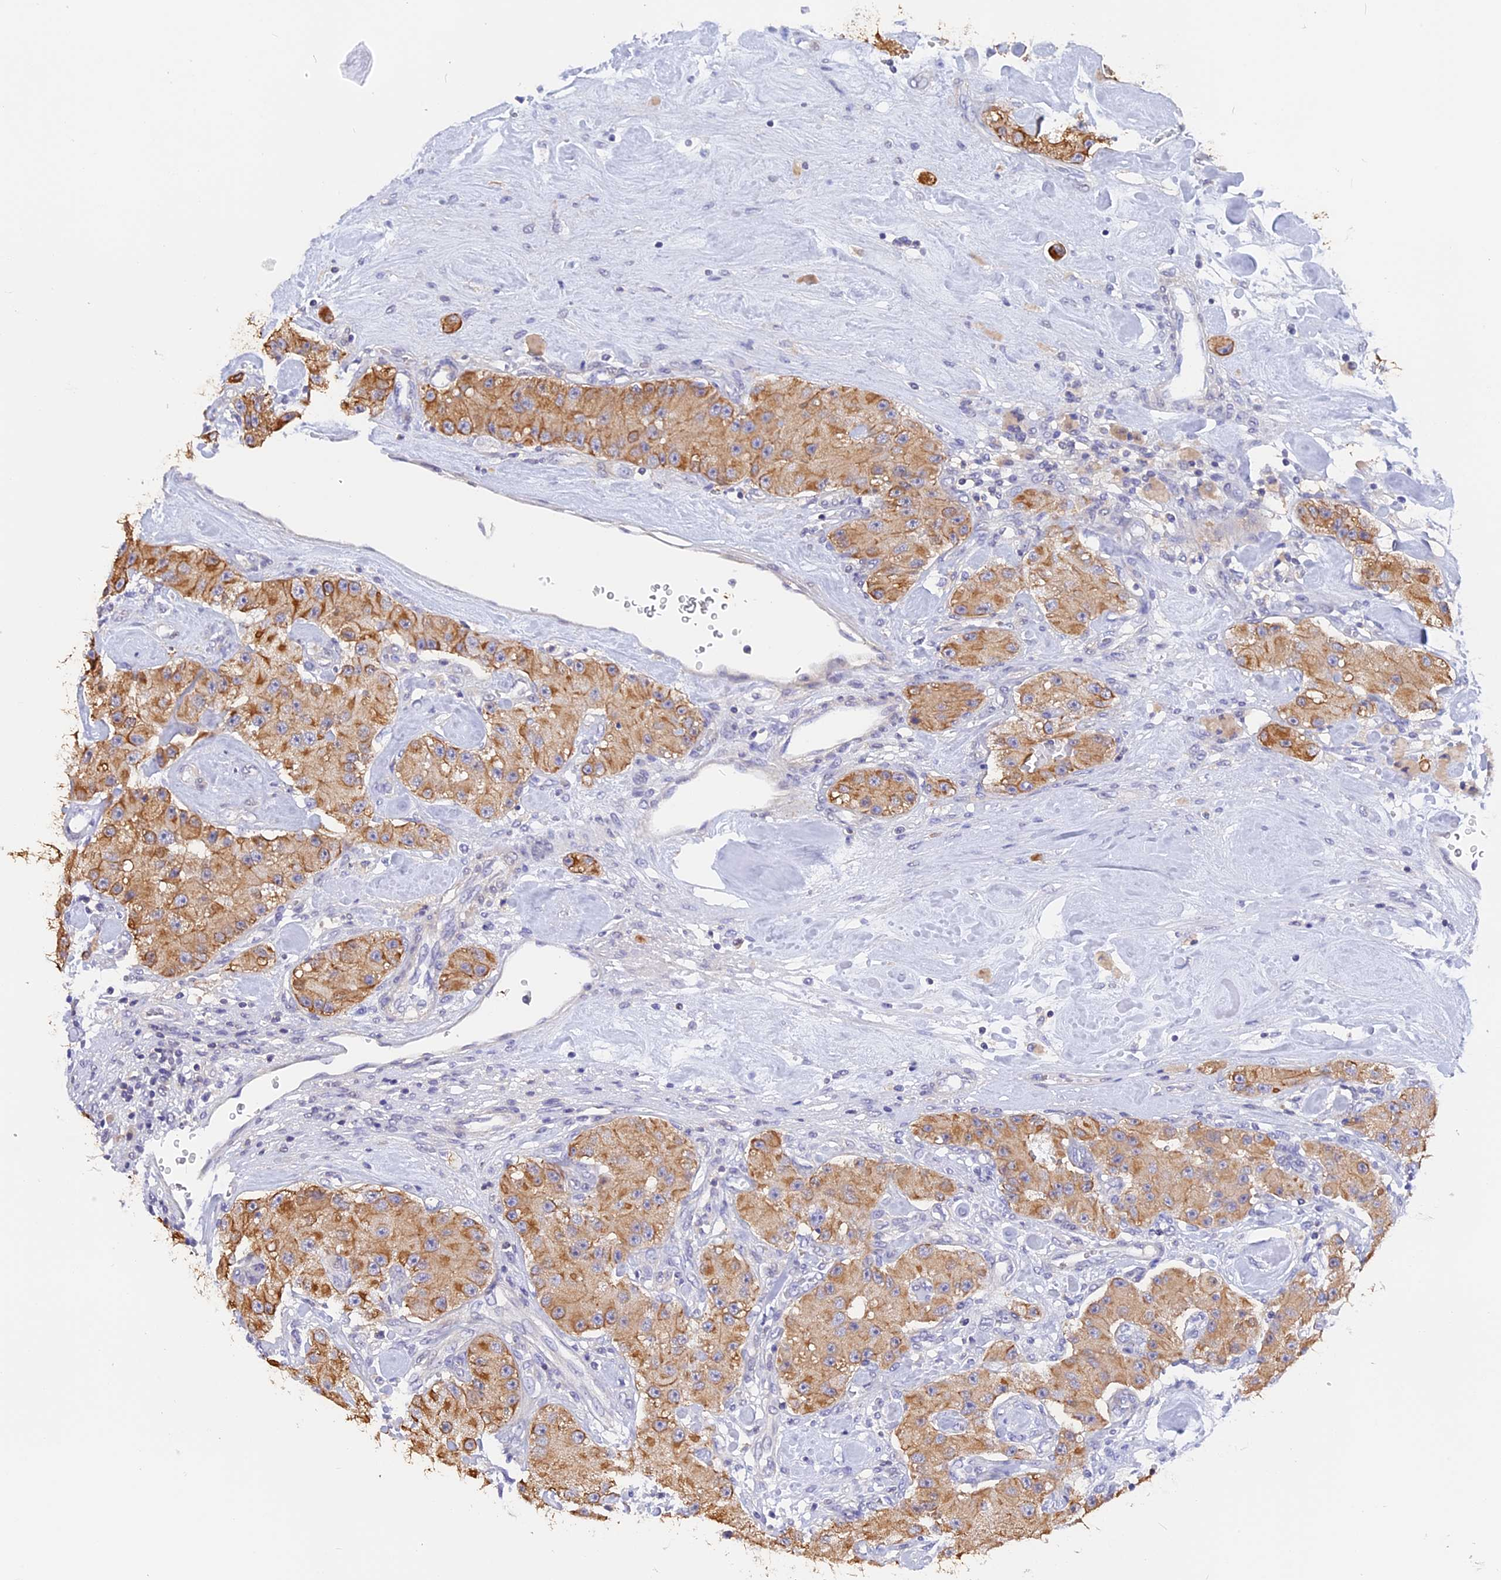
{"staining": {"intensity": "moderate", "quantity": ">75%", "location": "cytoplasmic/membranous"}, "tissue": "carcinoid", "cell_type": "Tumor cells", "image_type": "cancer", "snomed": [{"axis": "morphology", "description": "Carcinoid, malignant, NOS"}, {"axis": "topography", "description": "Pancreas"}], "caption": "Carcinoid stained with immunohistochemistry exhibits moderate cytoplasmic/membranous positivity in approximately >75% of tumor cells.", "gene": "STUB1", "patient": {"sex": "male", "age": 41}}